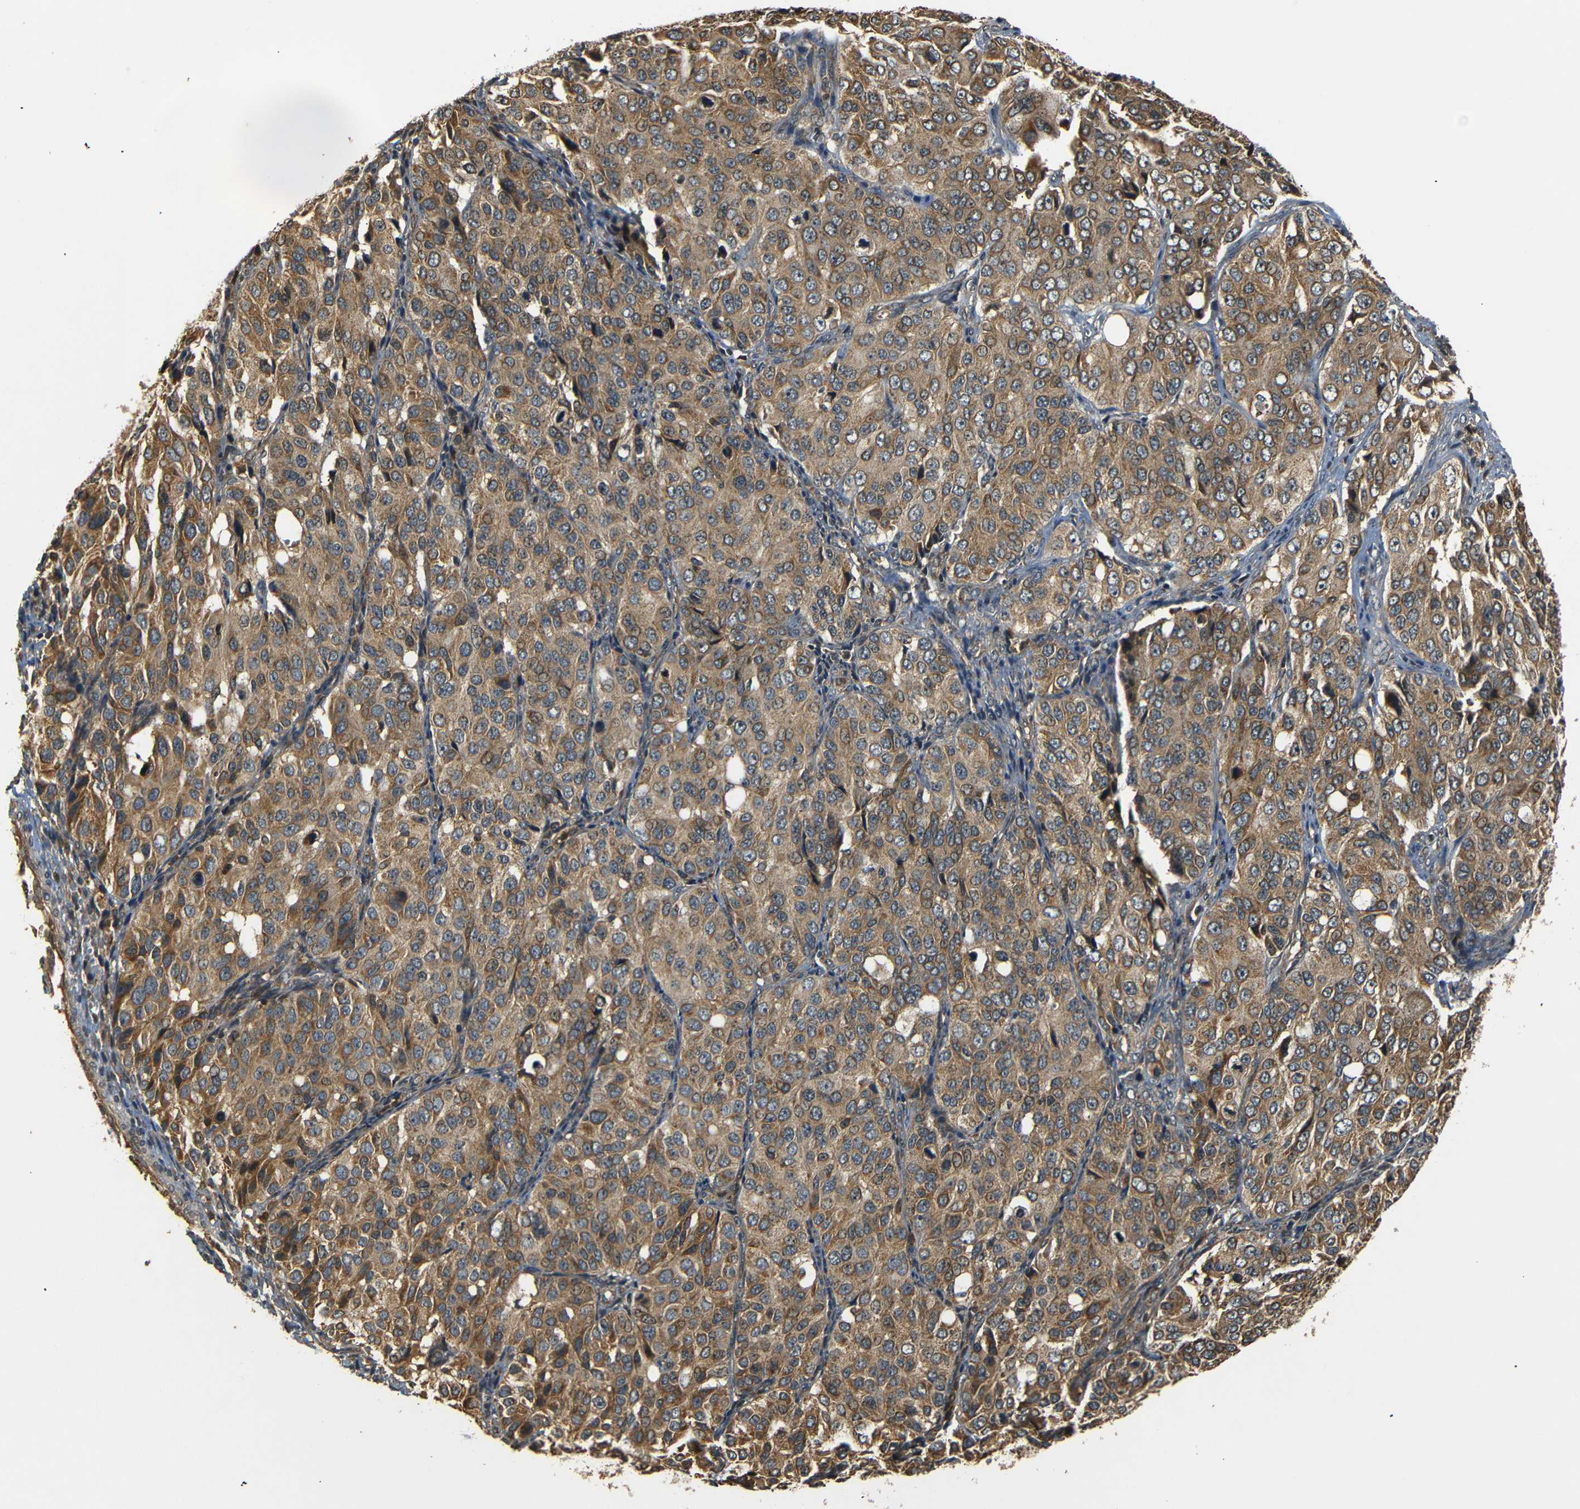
{"staining": {"intensity": "moderate", "quantity": ">75%", "location": "cytoplasmic/membranous"}, "tissue": "ovarian cancer", "cell_type": "Tumor cells", "image_type": "cancer", "snomed": [{"axis": "morphology", "description": "Carcinoma, endometroid"}, {"axis": "topography", "description": "Ovary"}], "caption": "Endometroid carcinoma (ovarian) stained with IHC demonstrates moderate cytoplasmic/membranous staining in approximately >75% of tumor cells. The protein of interest is stained brown, and the nuclei are stained in blue (DAB IHC with brightfield microscopy, high magnification).", "gene": "TANK", "patient": {"sex": "female", "age": 51}}